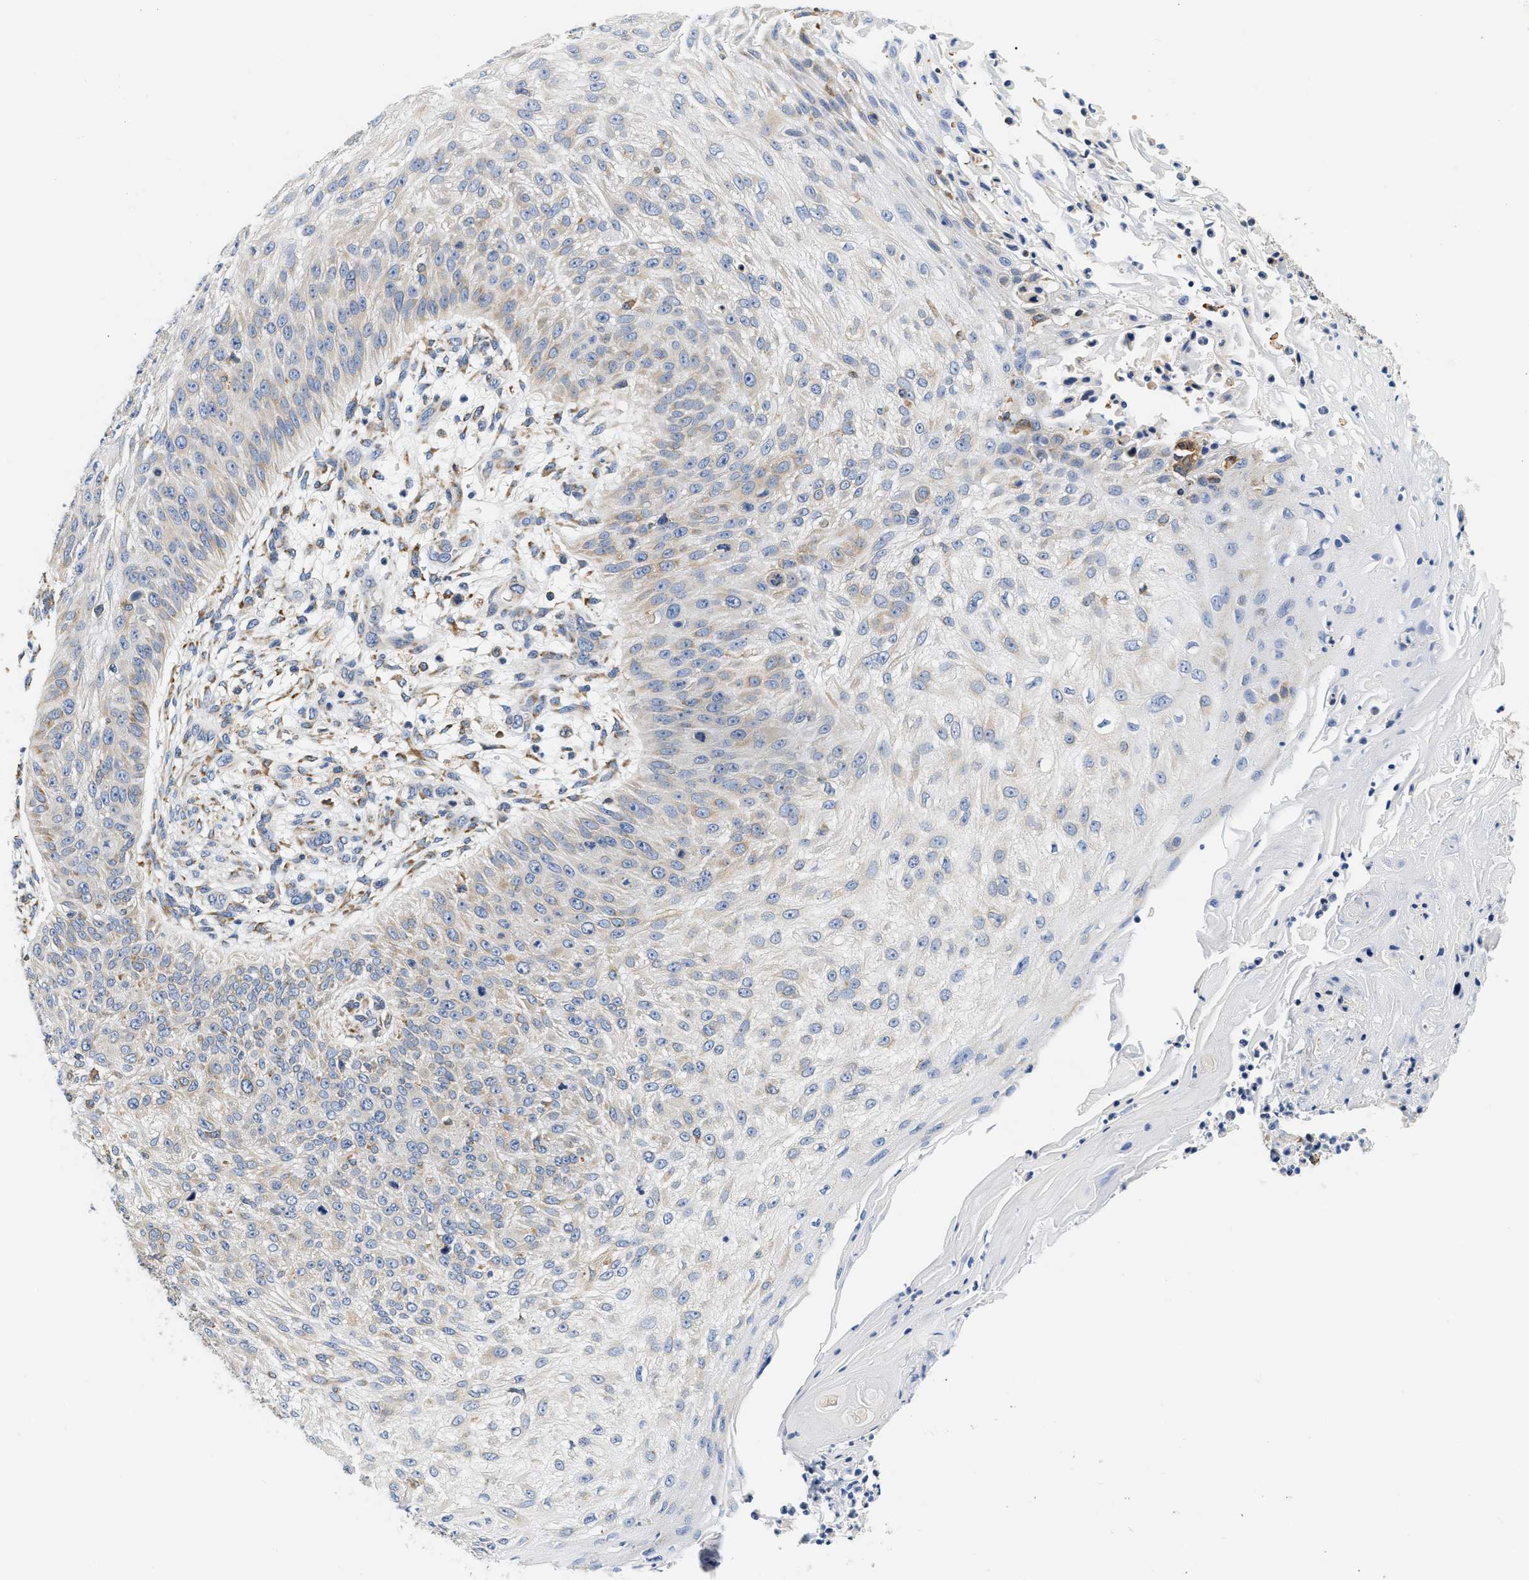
{"staining": {"intensity": "weak", "quantity": "<25%", "location": "cytoplasmic/membranous"}, "tissue": "skin cancer", "cell_type": "Tumor cells", "image_type": "cancer", "snomed": [{"axis": "morphology", "description": "Squamous cell carcinoma, NOS"}, {"axis": "topography", "description": "Skin"}], "caption": "An immunohistochemistry photomicrograph of skin cancer (squamous cell carcinoma) is shown. There is no staining in tumor cells of skin cancer (squamous cell carcinoma).", "gene": "HDHD3", "patient": {"sex": "female", "age": 80}}